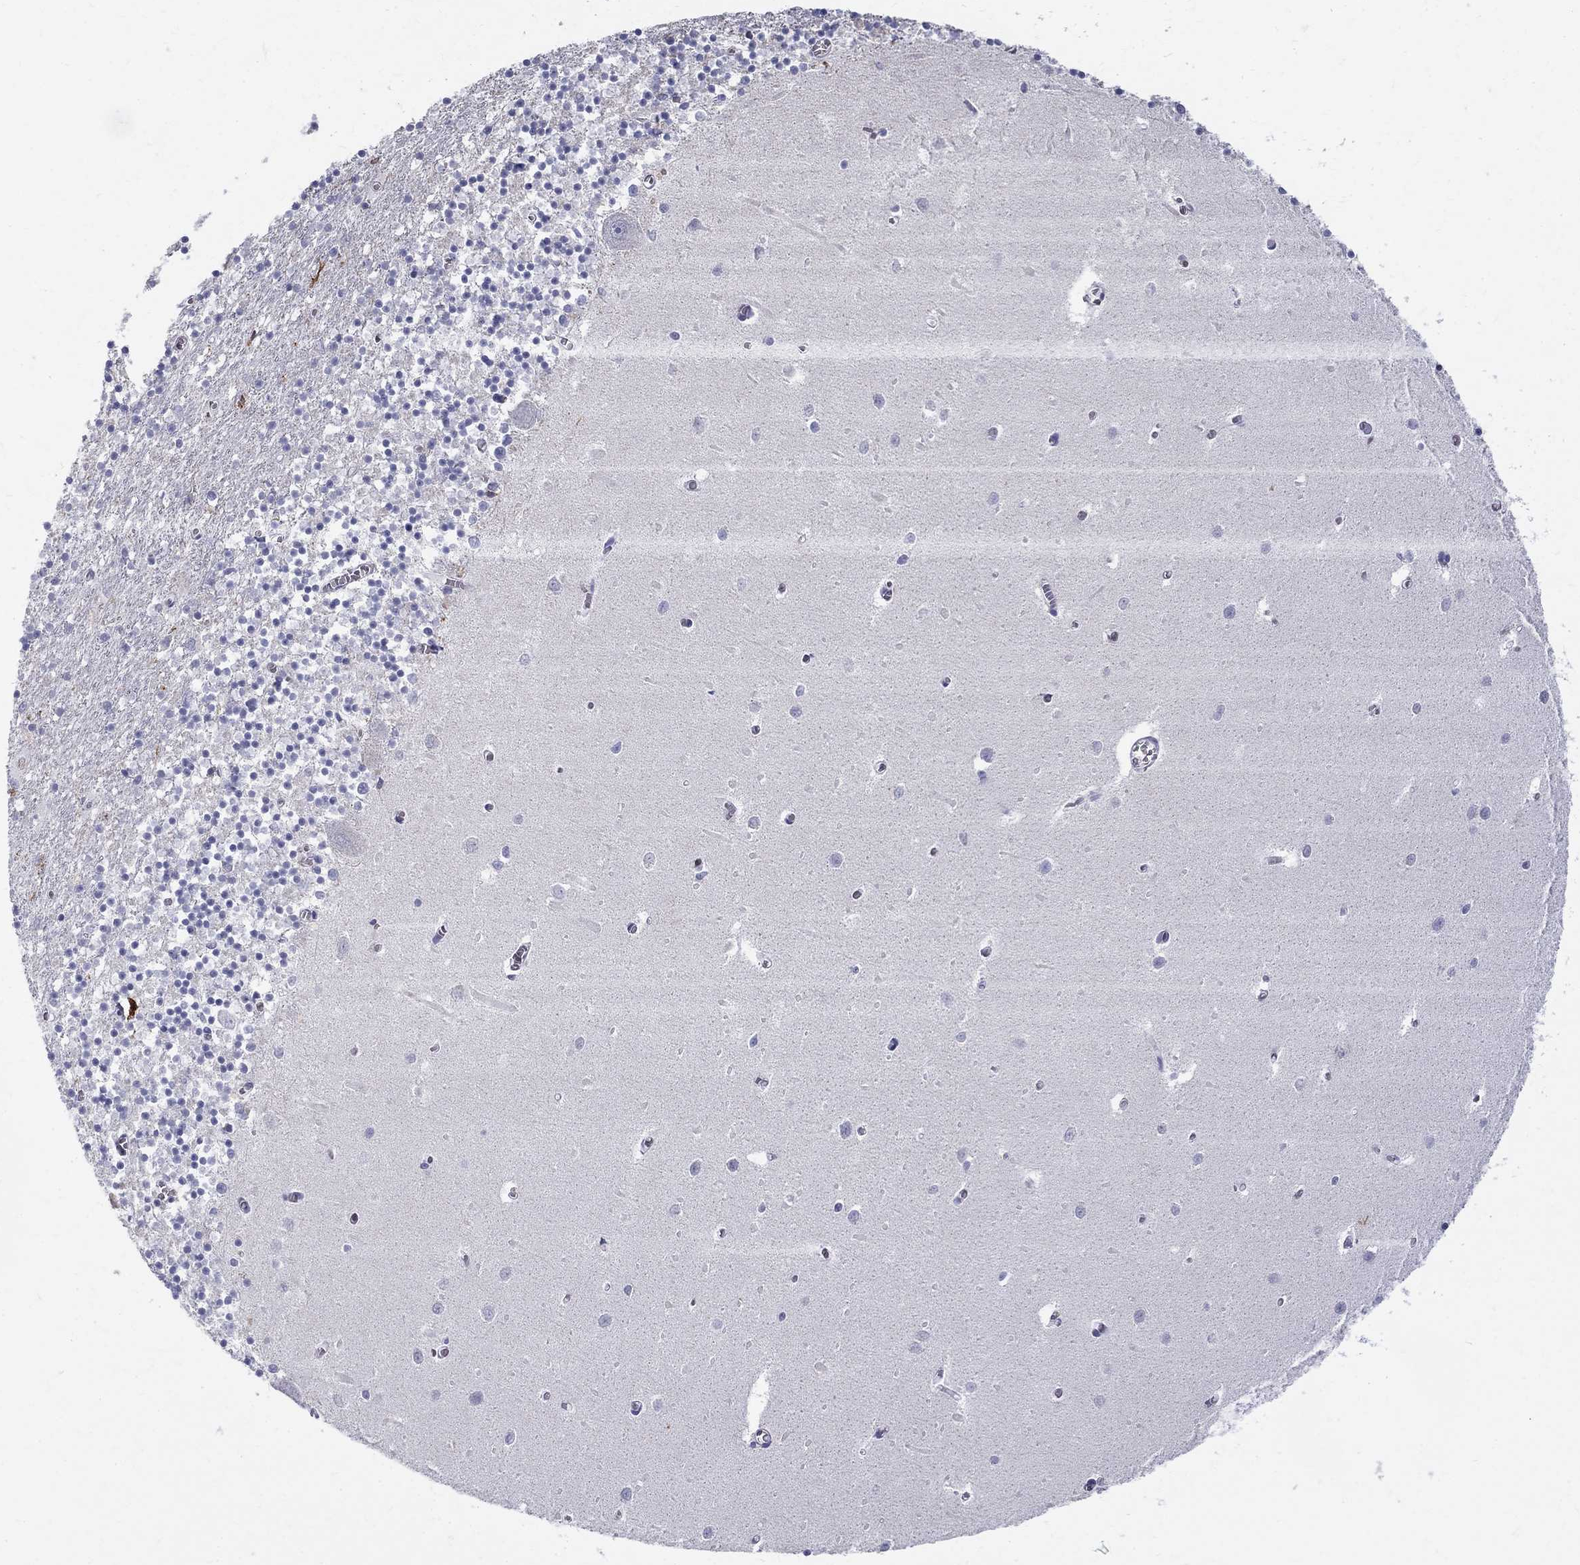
{"staining": {"intensity": "negative", "quantity": "none", "location": "none"}, "tissue": "cerebellum", "cell_type": "Cells in granular layer", "image_type": "normal", "snomed": [{"axis": "morphology", "description": "Normal tissue, NOS"}, {"axis": "topography", "description": "Cerebellum"}], "caption": "Immunohistochemistry of normal human cerebellum demonstrates no expression in cells in granular layer.", "gene": "AGER", "patient": {"sex": "female", "age": 64}}